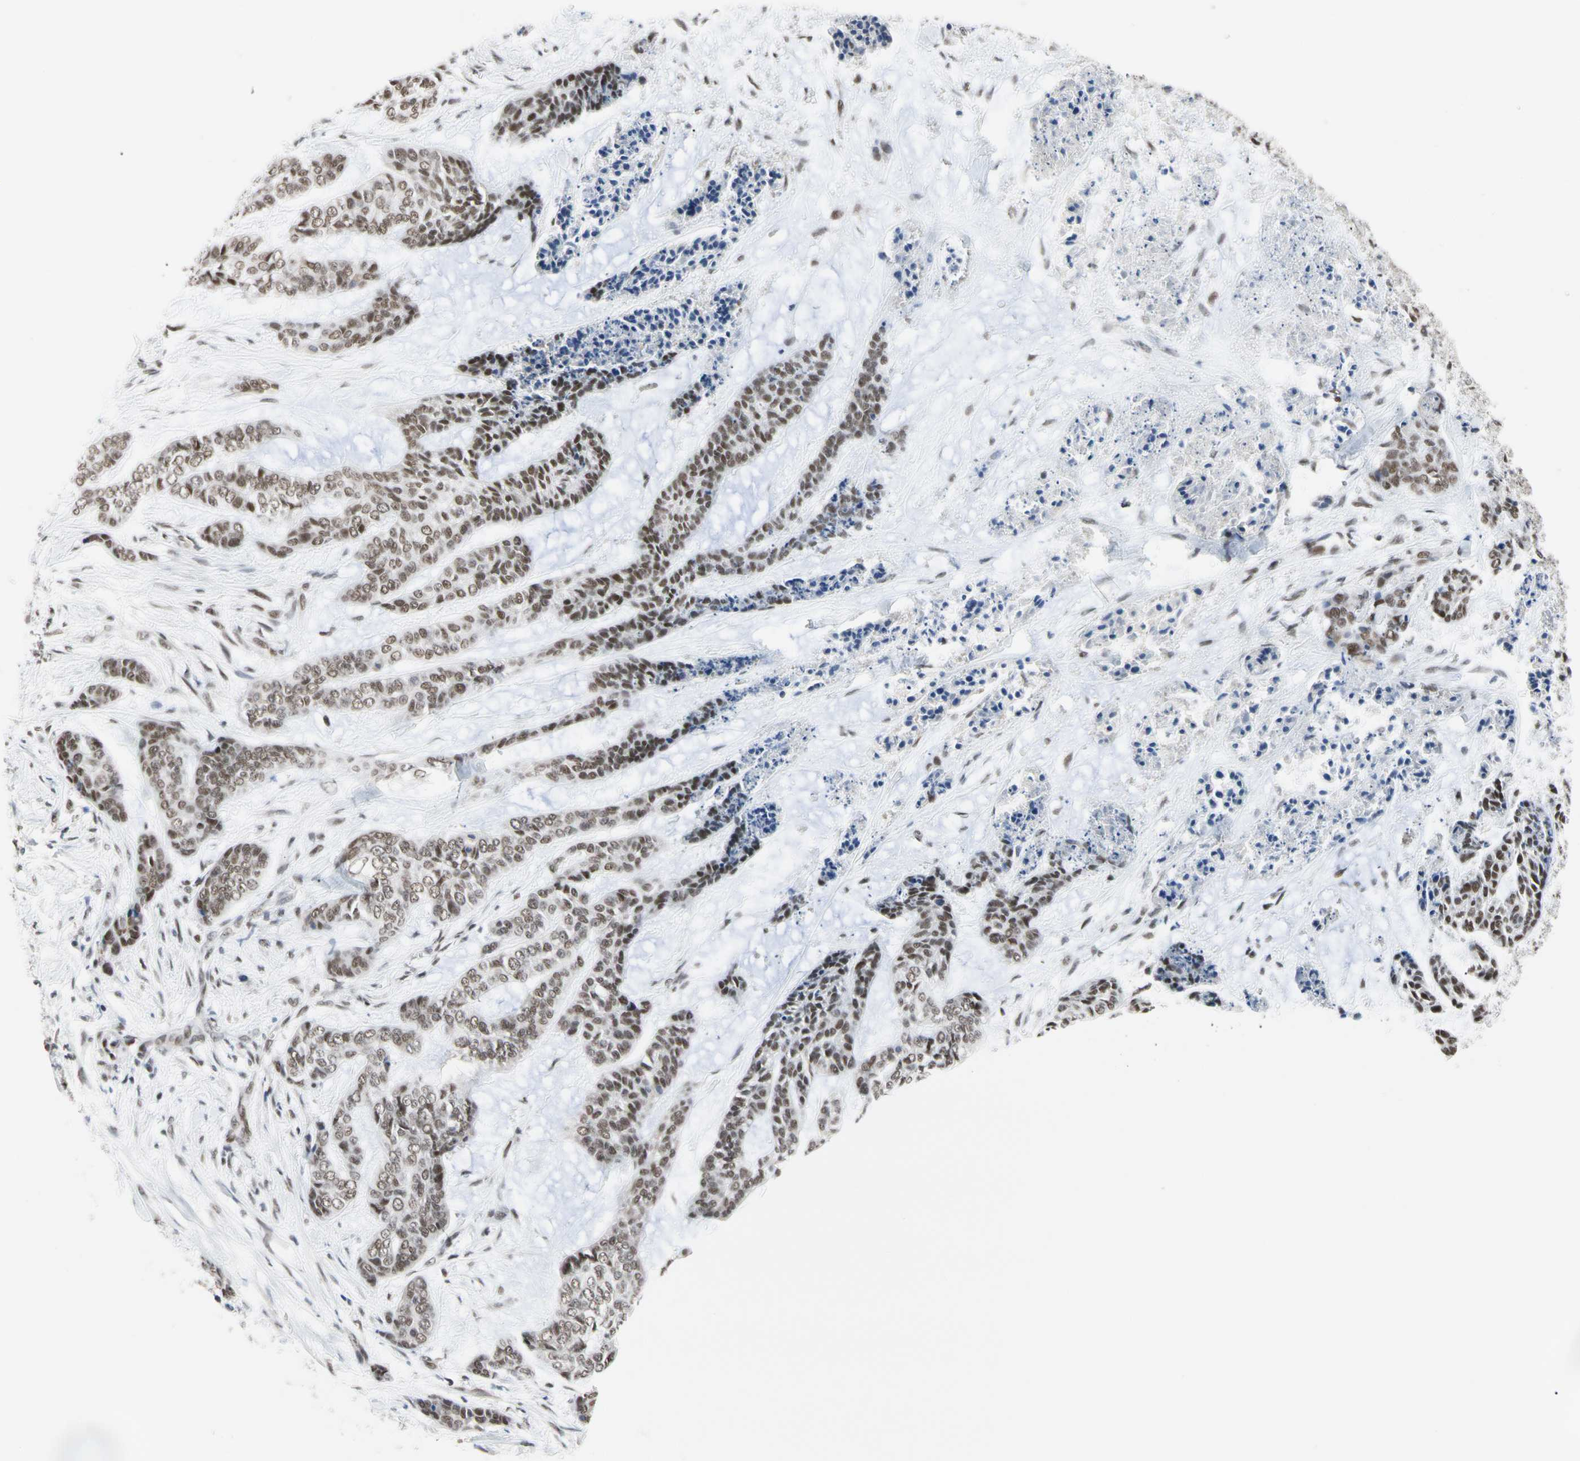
{"staining": {"intensity": "moderate", "quantity": ">75%", "location": "nuclear"}, "tissue": "skin cancer", "cell_type": "Tumor cells", "image_type": "cancer", "snomed": [{"axis": "morphology", "description": "Basal cell carcinoma"}, {"axis": "topography", "description": "Skin"}], "caption": "A high-resolution photomicrograph shows IHC staining of skin basal cell carcinoma, which exhibits moderate nuclear expression in approximately >75% of tumor cells. (brown staining indicates protein expression, while blue staining denotes nuclei).", "gene": "FAM98B", "patient": {"sex": "female", "age": 64}}